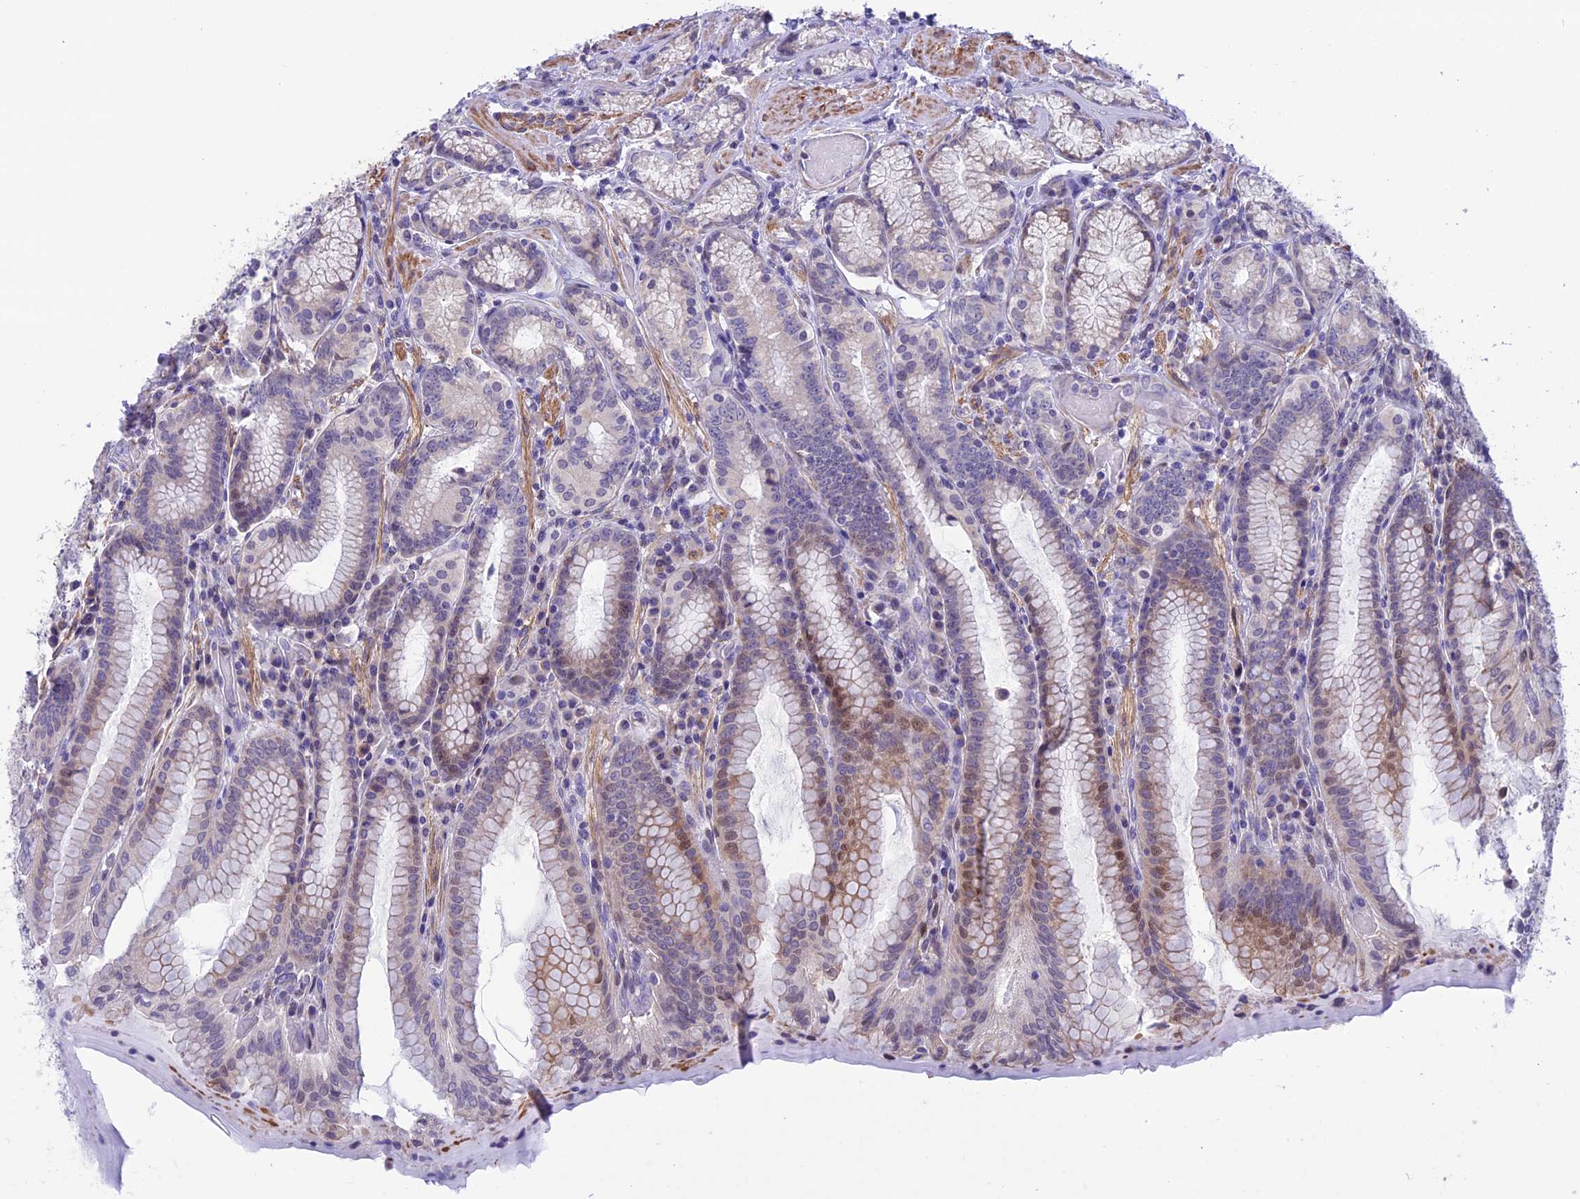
{"staining": {"intensity": "weak", "quantity": "25%-75%", "location": "cytoplasmic/membranous,nuclear"}, "tissue": "stomach", "cell_type": "Glandular cells", "image_type": "normal", "snomed": [{"axis": "morphology", "description": "Normal tissue, NOS"}, {"axis": "topography", "description": "Stomach, upper"}, {"axis": "topography", "description": "Stomach, lower"}], "caption": "This photomicrograph demonstrates IHC staining of benign stomach, with low weak cytoplasmic/membranous,nuclear staining in approximately 25%-75% of glandular cells.", "gene": "IGSF6", "patient": {"sex": "female", "age": 76}}